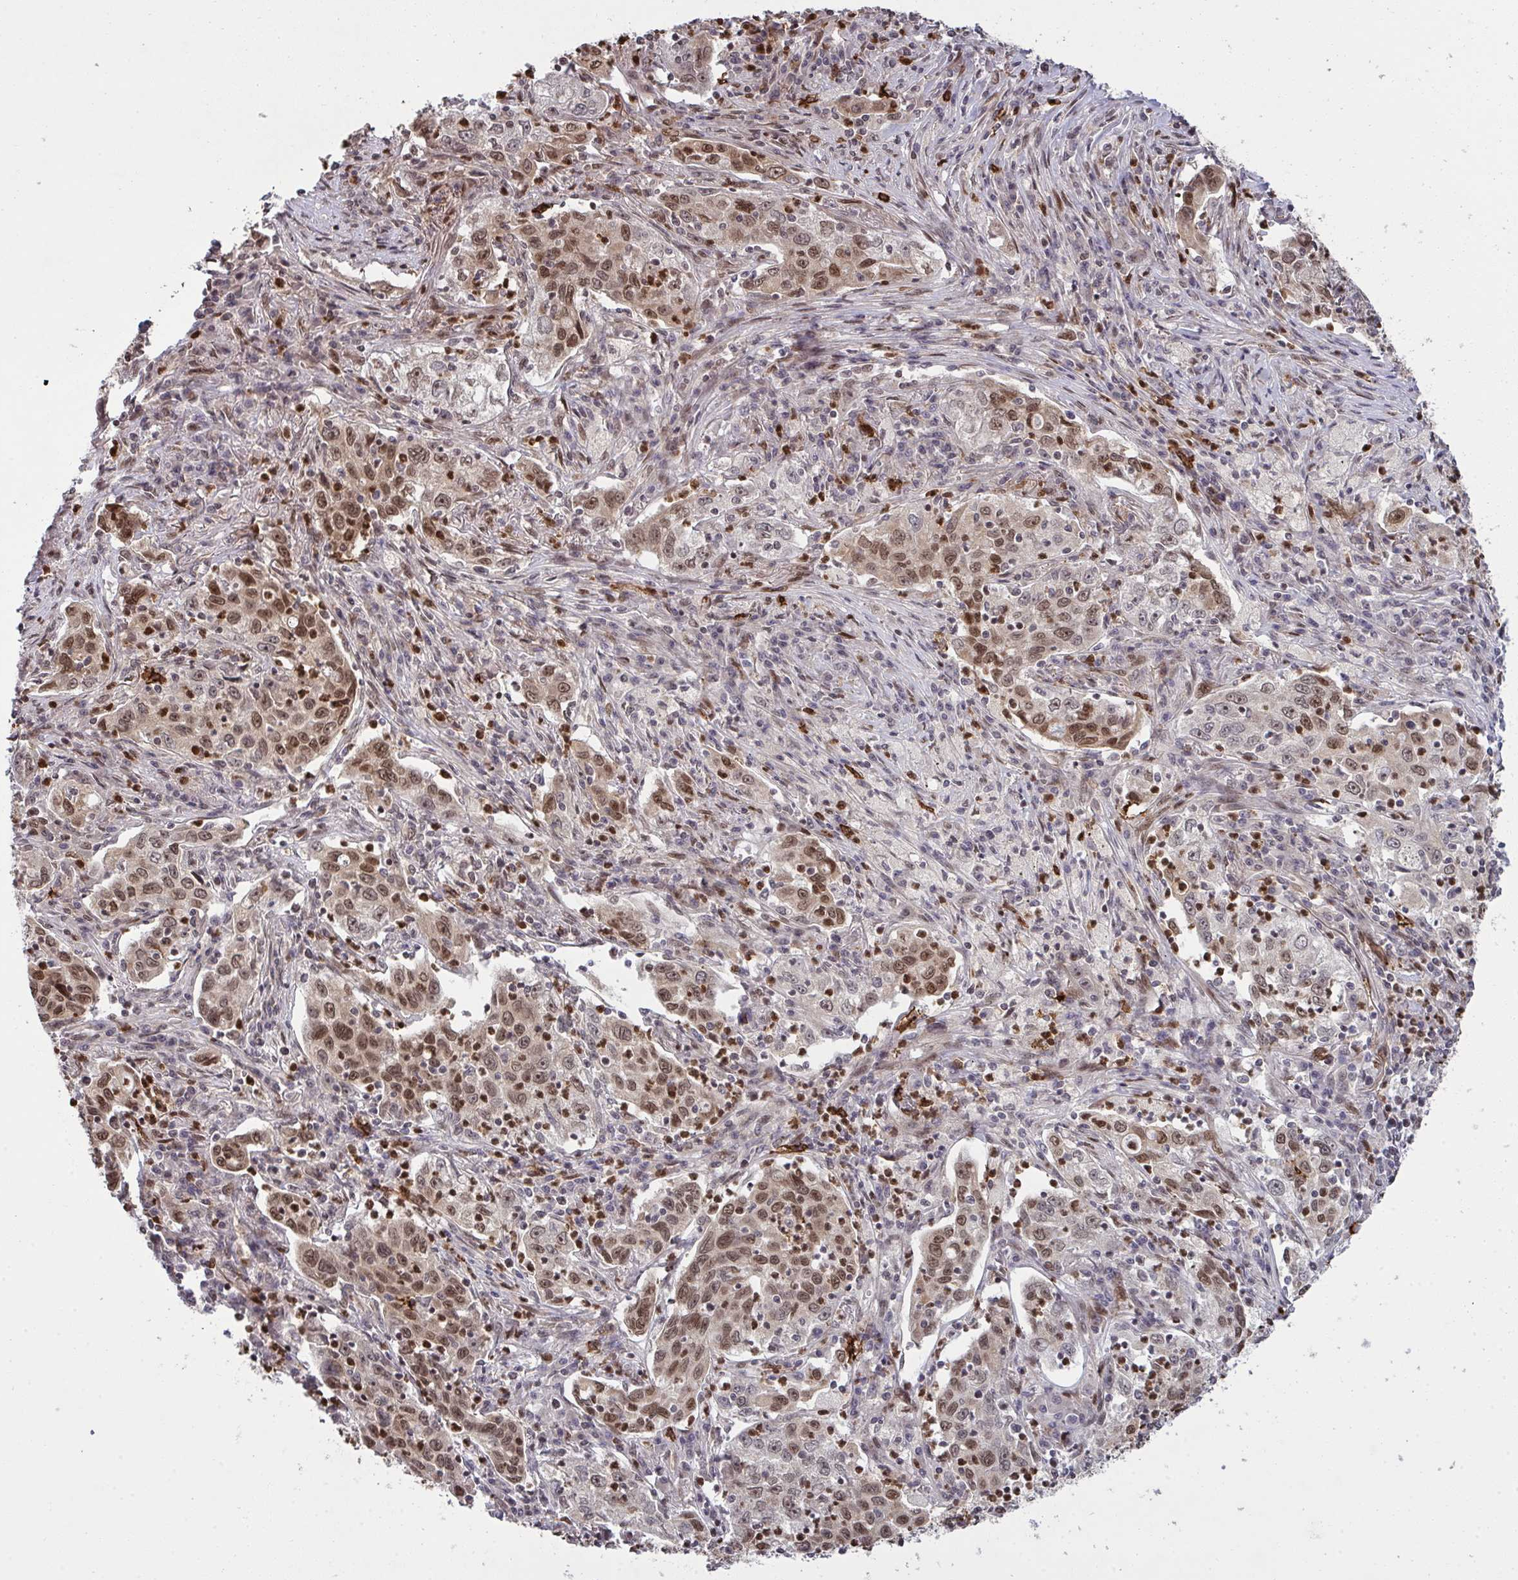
{"staining": {"intensity": "moderate", "quantity": ">75%", "location": "nuclear"}, "tissue": "lung cancer", "cell_type": "Tumor cells", "image_type": "cancer", "snomed": [{"axis": "morphology", "description": "Squamous cell carcinoma, NOS"}, {"axis": "topography", "description": "Lung"}], "caption": "A brown stain shows moderate nuclear expression of a protein in lung cancer (squamous cell carcinoma) tumor cells.", "gene": "UXT", "patient": {"sex": "male", "age": 71}}